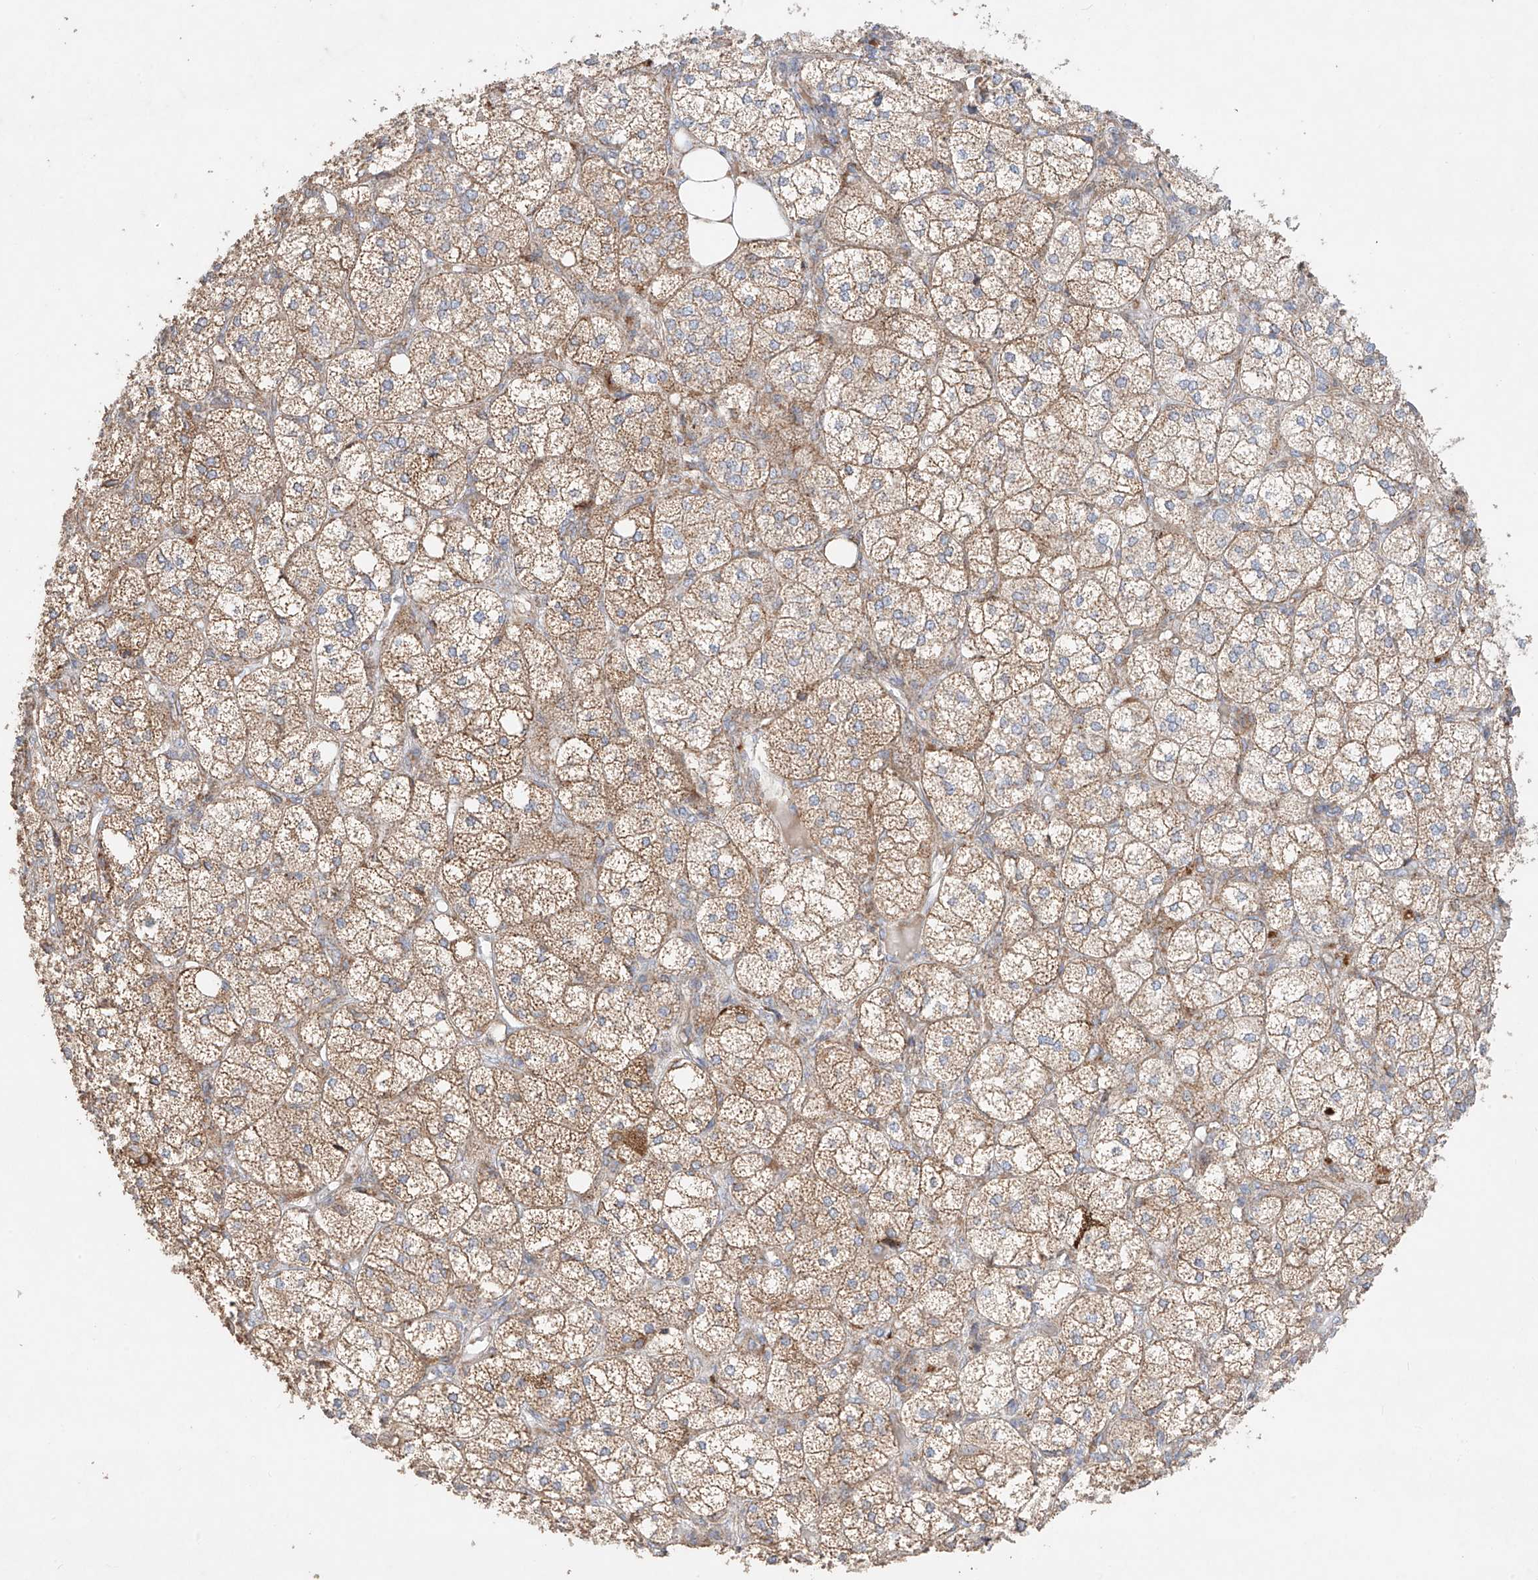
{"staining": {"intensity": "moderate", "quantity": ">75%", "location": "cytoplasmic/membranous"}, "tissue": "adrenal gland", "cell_type": "Glandular cells", "image_type": "normal", "snomed": [{"axis": "morphology", "description": "Normal tissue, NOS"}, {"axis": "topography", "description": "Adrenal gland"}], "caption": "Adrenal gland stained for a protein (brown) exhibits moderate cytoplasmic/membranous positive expression in about >75% of glandular cells.", "gene": "COLGALT2", "patient": {"sex": "female", "age": 61}}